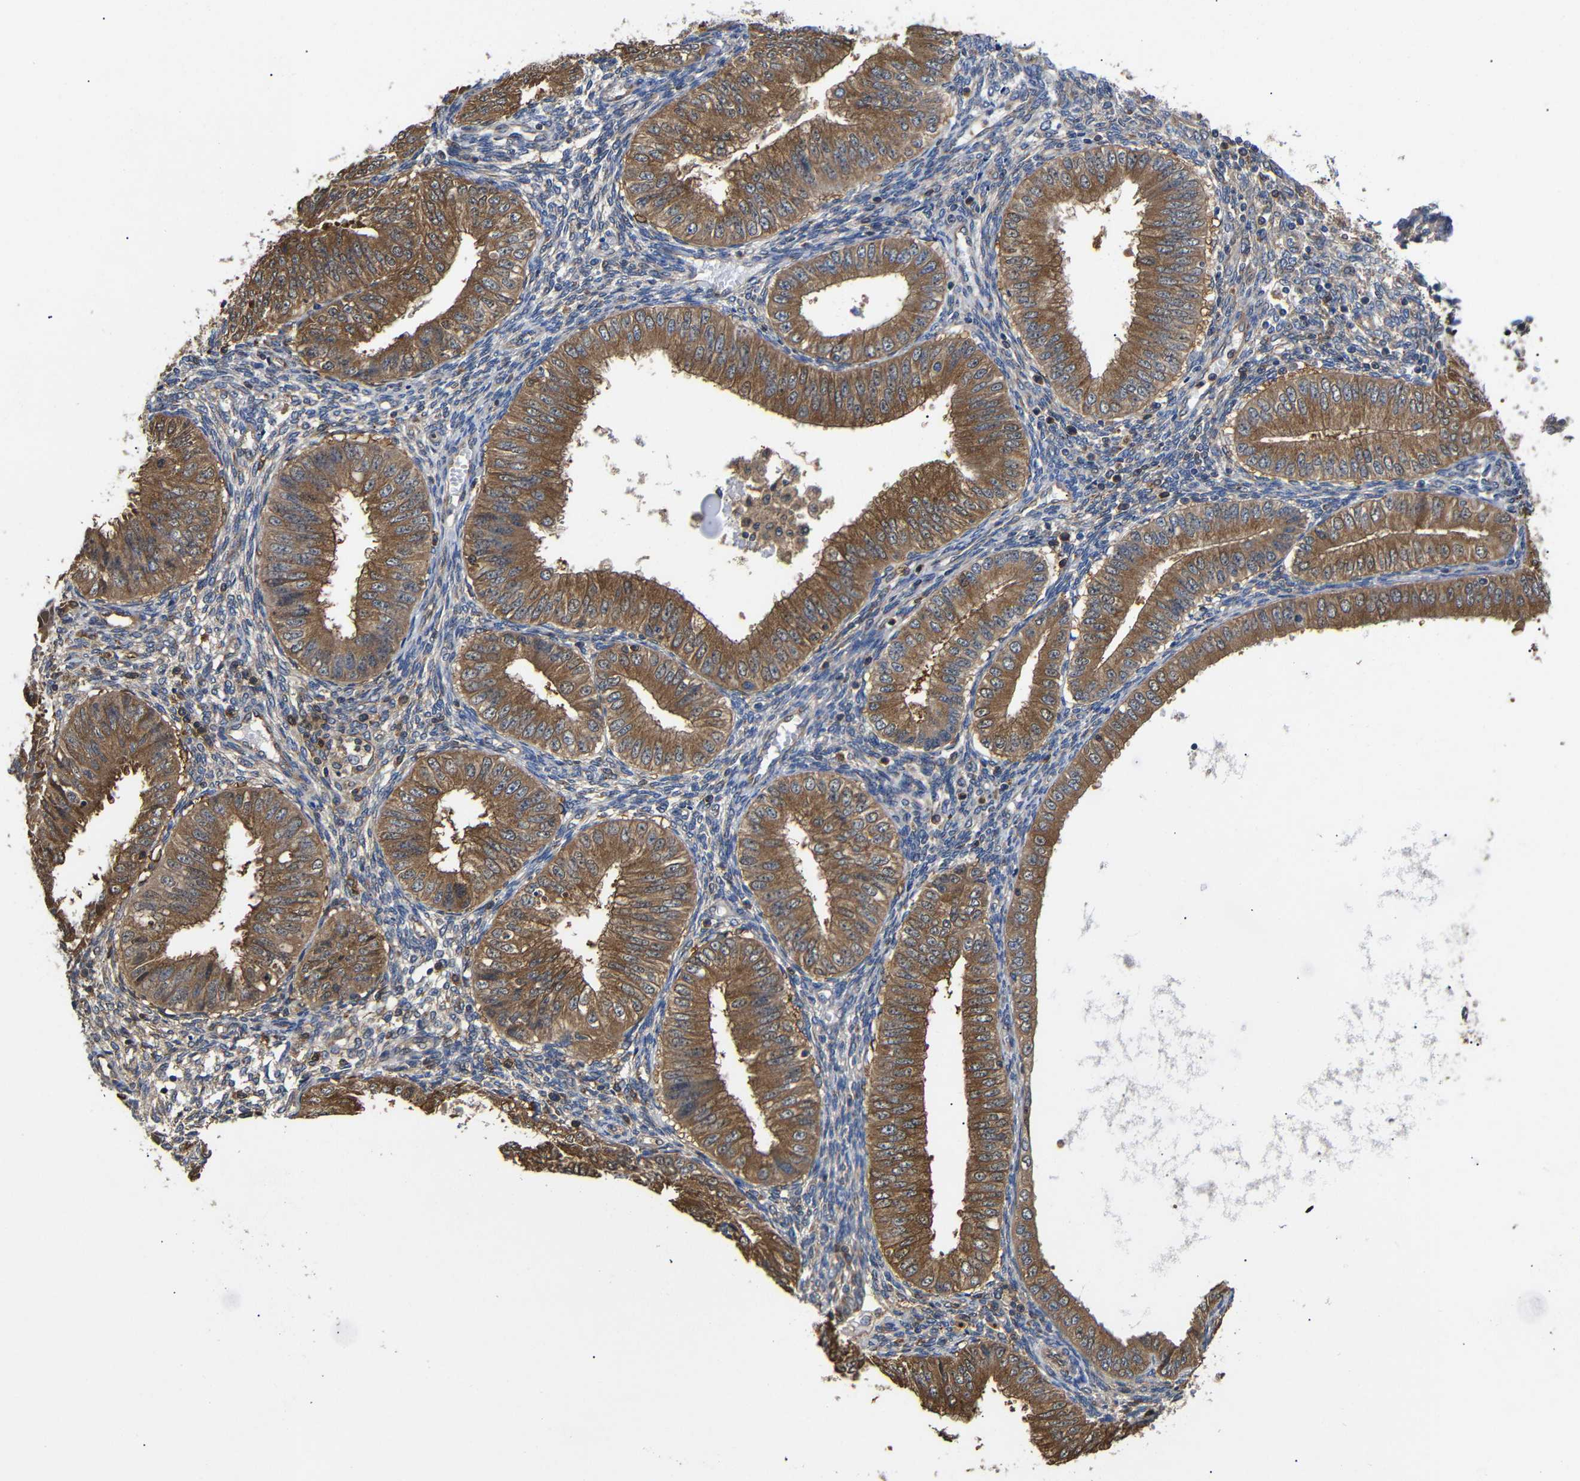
{"staining": {"intensity": "strong", "quantity": ">75%", "location": "cytoplasmic/membranous"}, "tissue": "endometrial cancer", "cell_type": "Tumor cells", "image_type": "cancer", "snomed": [{"axis": "morphology", "description": "Normal tissue, NOS"}, {"axis": "morphology", "description": "Adenocarcinoma, NOS"}, {"axis": "topography", "description": "Endometrium"}], "caption": "Strong cytoplasmic/membranous protein positivity is appreciated in about >75% of tumor cells in adenocarcinoma (endometrial). (DAB IHC with brightfield microscopy, high magnification).", "gene": "LRRCC1", "patient": {"sex": "female", "age": 53}}